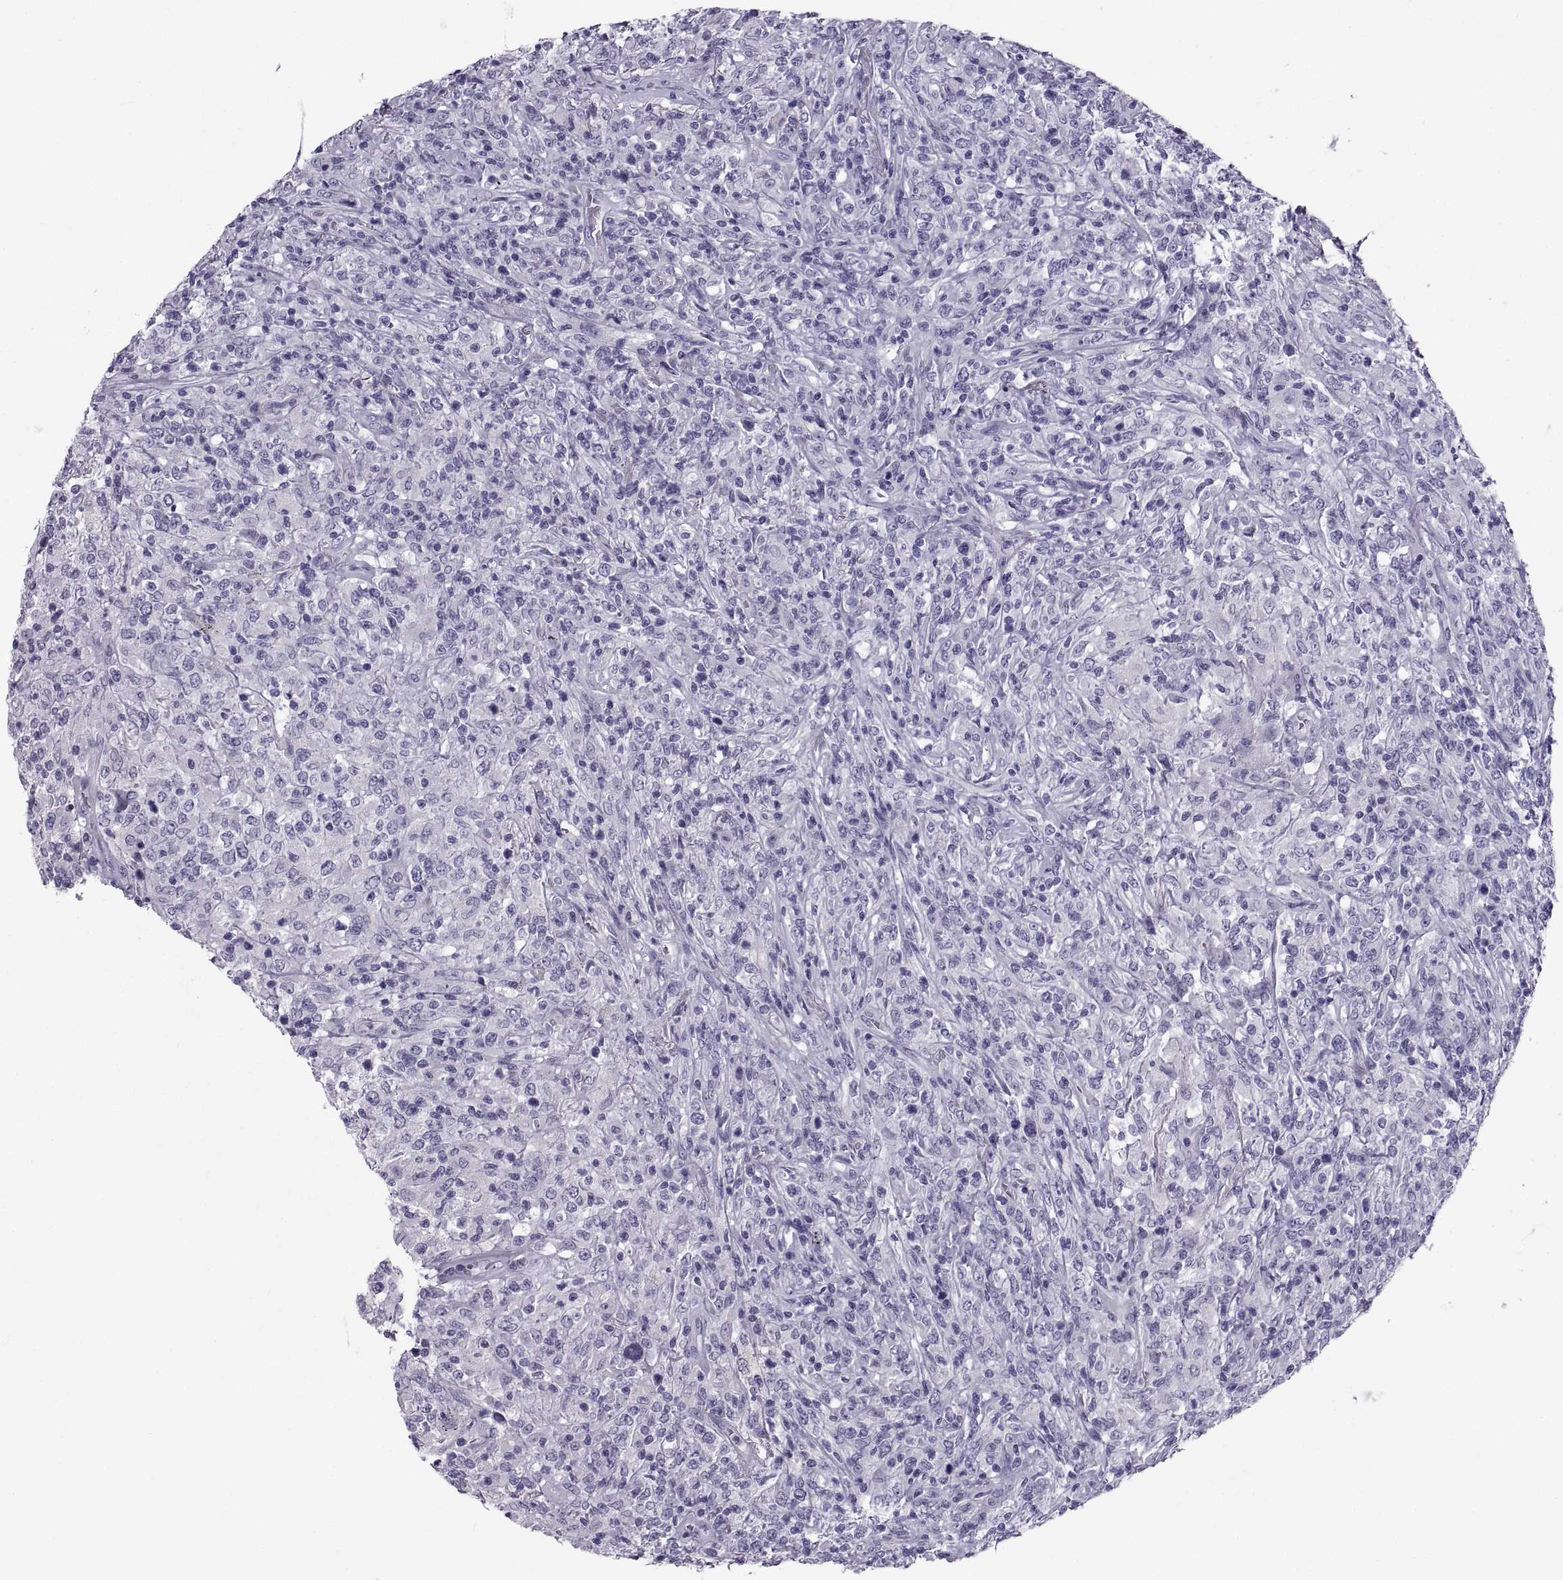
{"staining": {"intensity": "negative", "quantity": "none", "location": "none"}, "tissue": "lymphoma", "cell_type": "Tumor cells", "image_type": "cancer", "snomed": [{"axis": "morphology", "description": "Malignant lymphoma, non-Hodgkin's type, High grade"}, {"axis": "topography", "description": "Lung"}], "caption": "IHC of human malignant lymphoma, non-Hodgkin's type (high-grade) shows no expression in tumor cells. (DAB immunohistochemistry with hematoxylin counter stain).", "gene": "PCSK1N", "patient": {"sex": "male", "age": 79}}